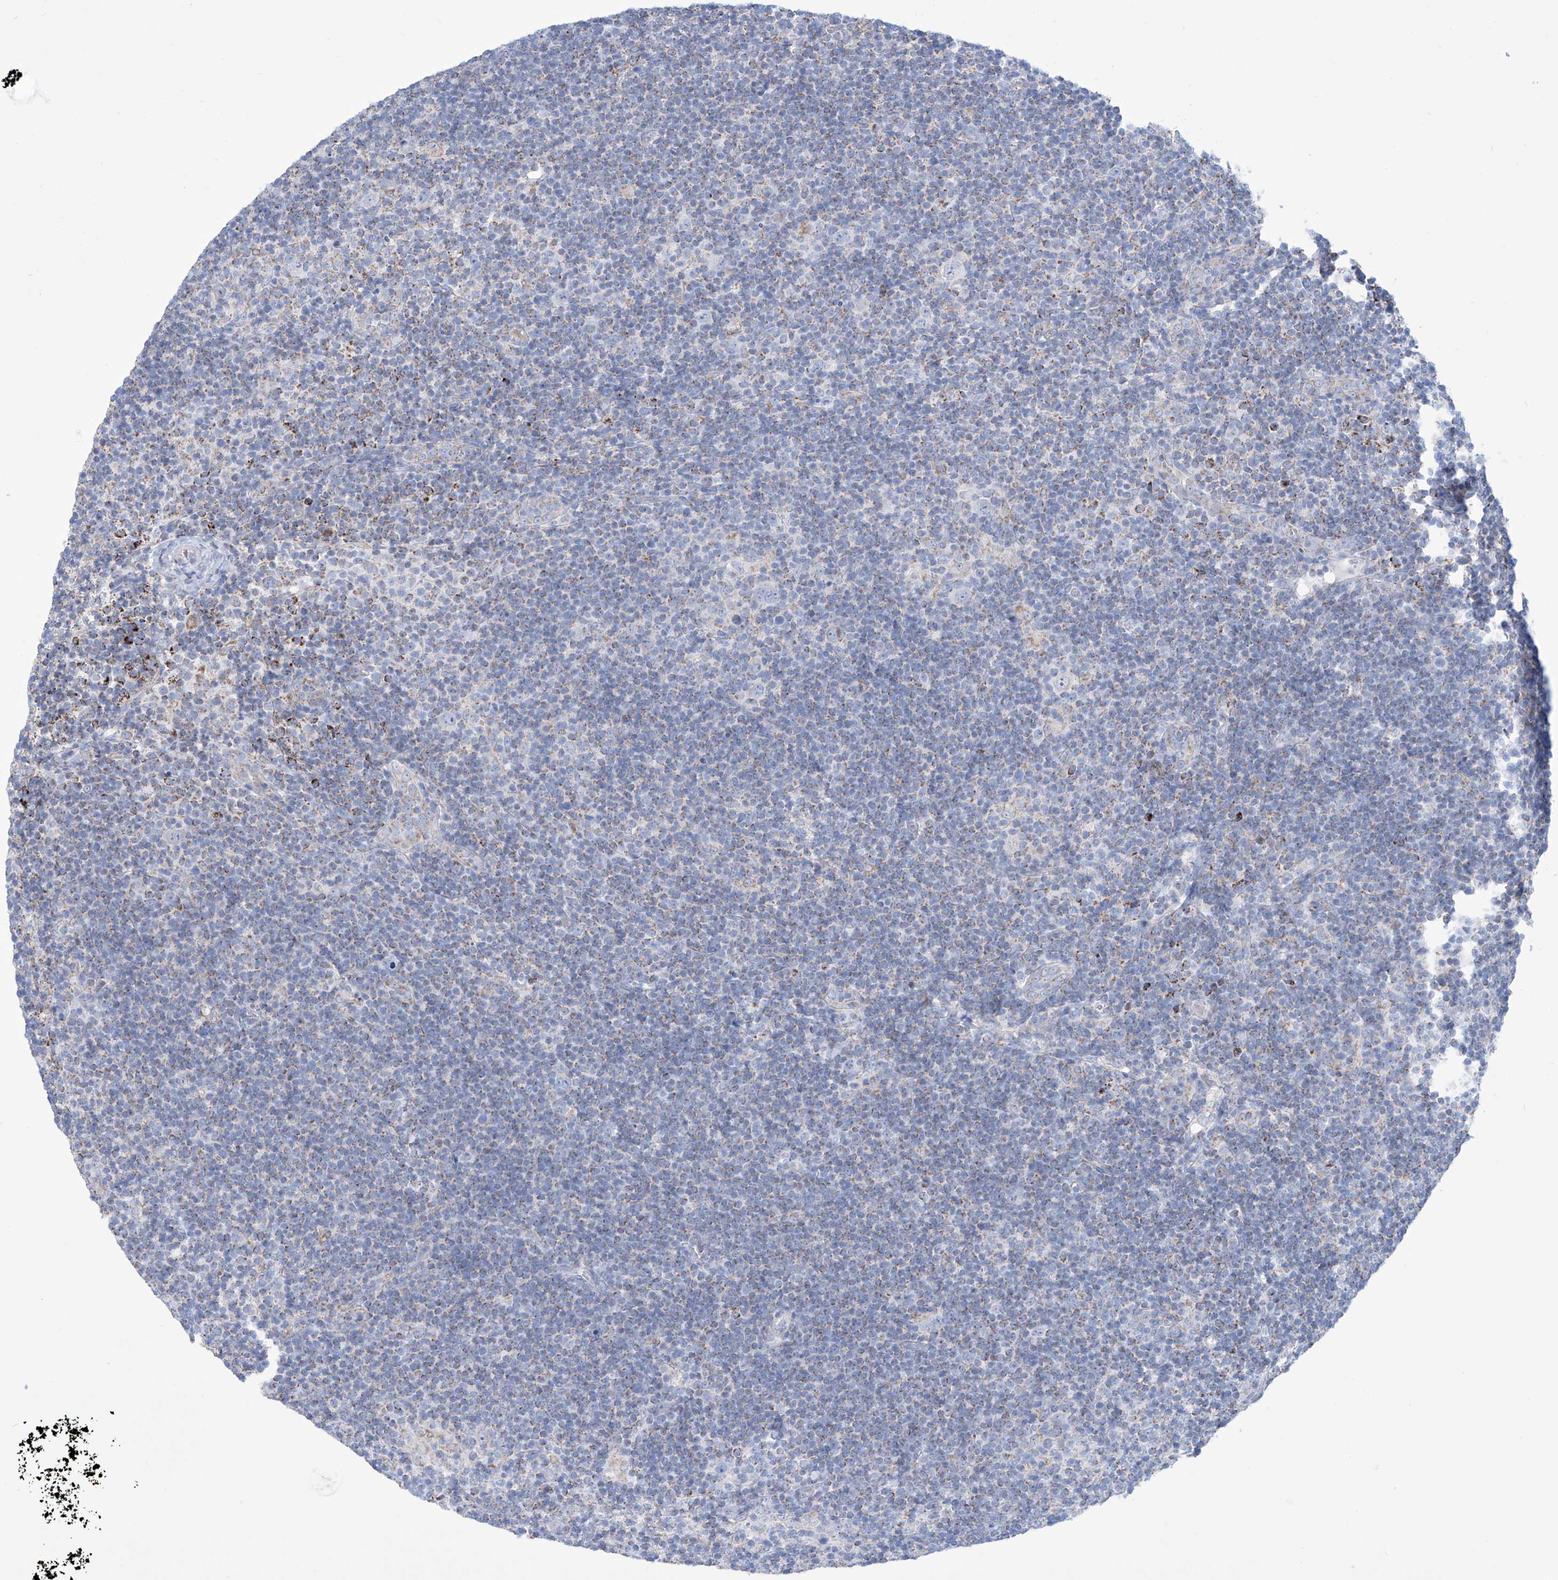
{"staining": {"intensity": "negative", "quantity": "none", "location": "none"}, "tissue": "lymphoma", "cell_type": "Tumor cells", "image_type": "cancer", "snomed": [{"axis": "morphology", "description": "Hodgkin's disease, NOS"}, {"axis": "topography", "description": "Lymph node"}], "caption": "Immunohistochemistry image of neoplastic tissue: human lymphoma stained with DAB (3,3'-diaminobenzidine) shows no significant protein positivity in tumor cells.", "gene": "ALDH6A1", "patient": {"sex": "female", "age": 57}}